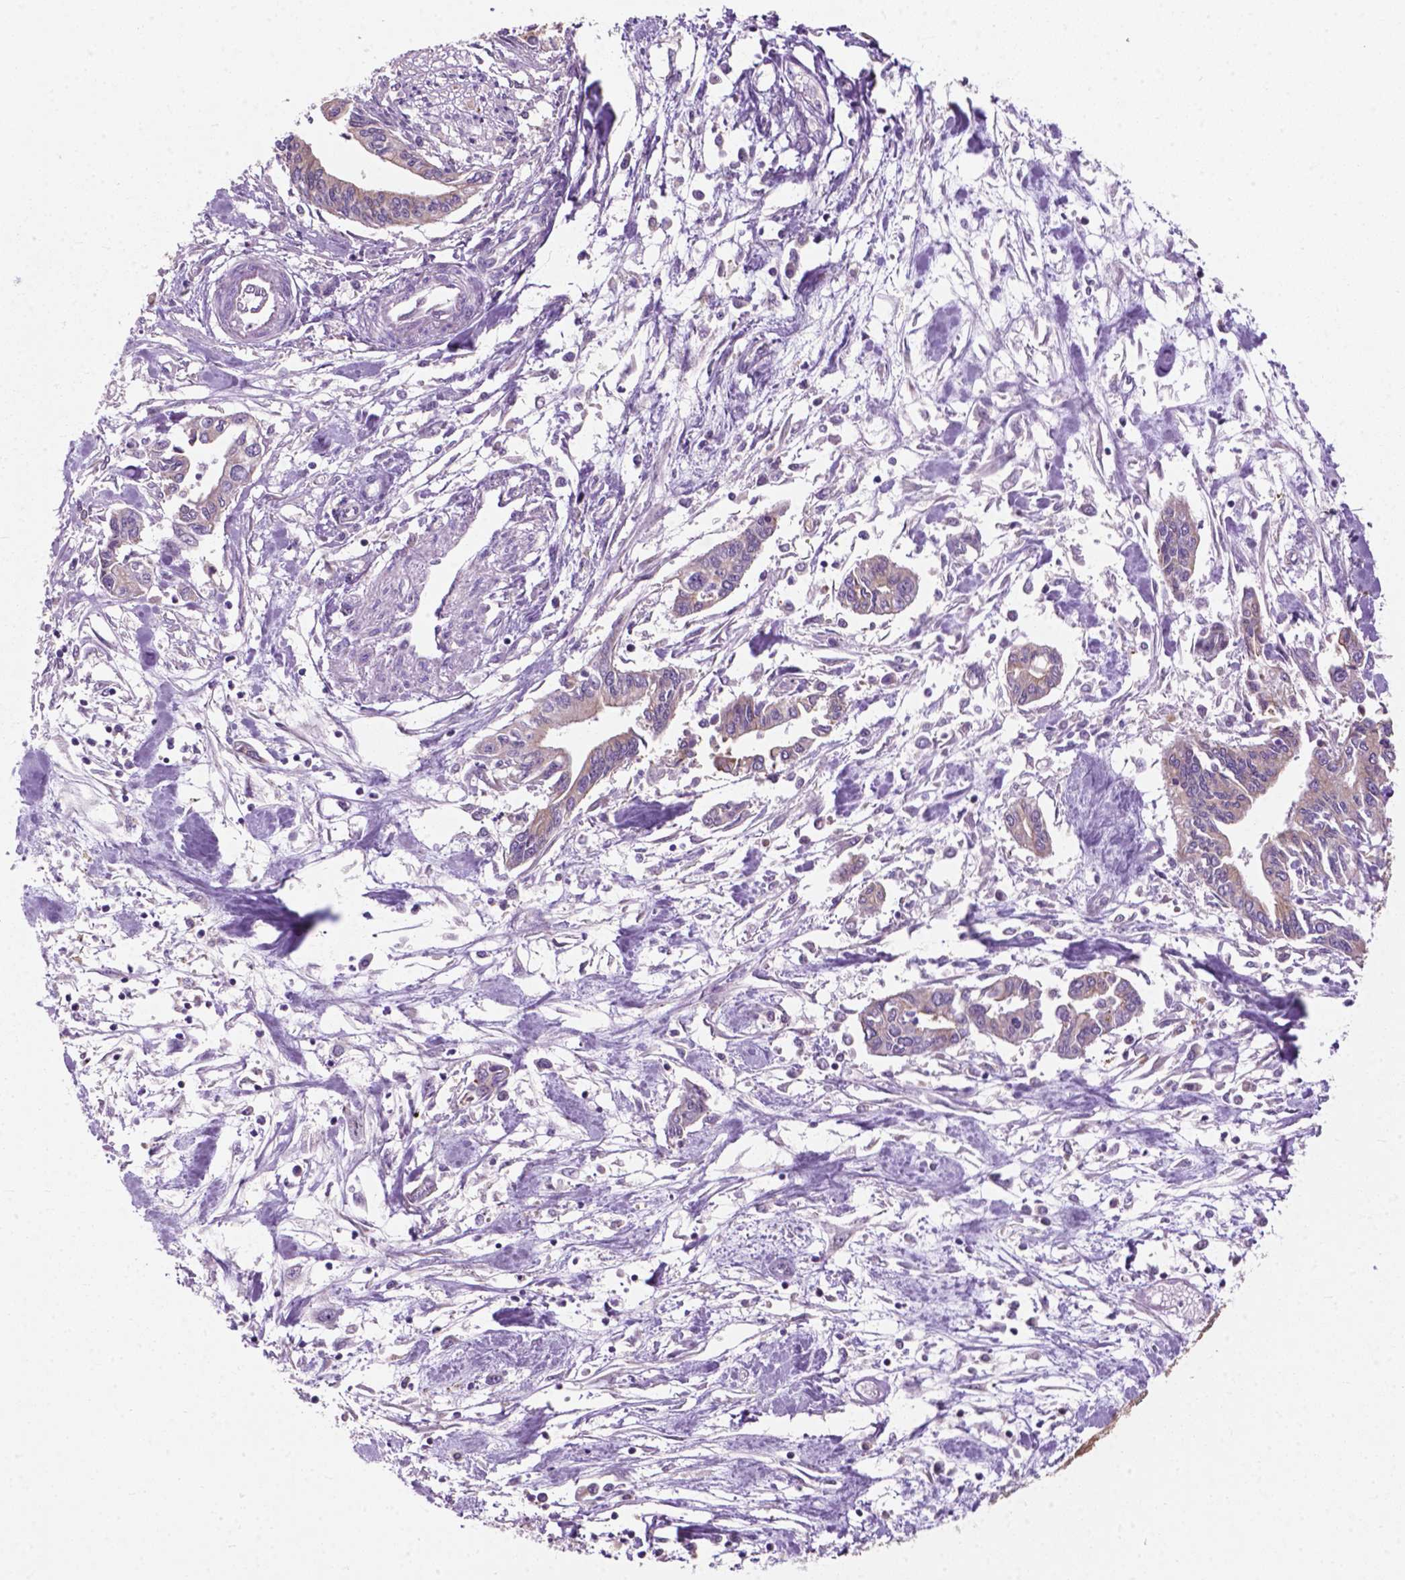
{"staining": {"intensity": "weak", "quantity": "<25%", "location": "cytoplasmic/membranous"}, "tissue": "pancreatic cancer", "cell_type": "Tumor cells", "image_type": "cancer", "snomed": [{"axis": "morphology", "description": "Adenocarcinoma, NOS"}, {"axis": "topography", "description": "Pancreas"}], "caption": "Pancreatic cancer (adenocarcinoma) stained for a protein using immunohistochemistry shows no expression tumor cells.", "gene": "MZT1", "patient": {"sex": "male", "age": 60}}